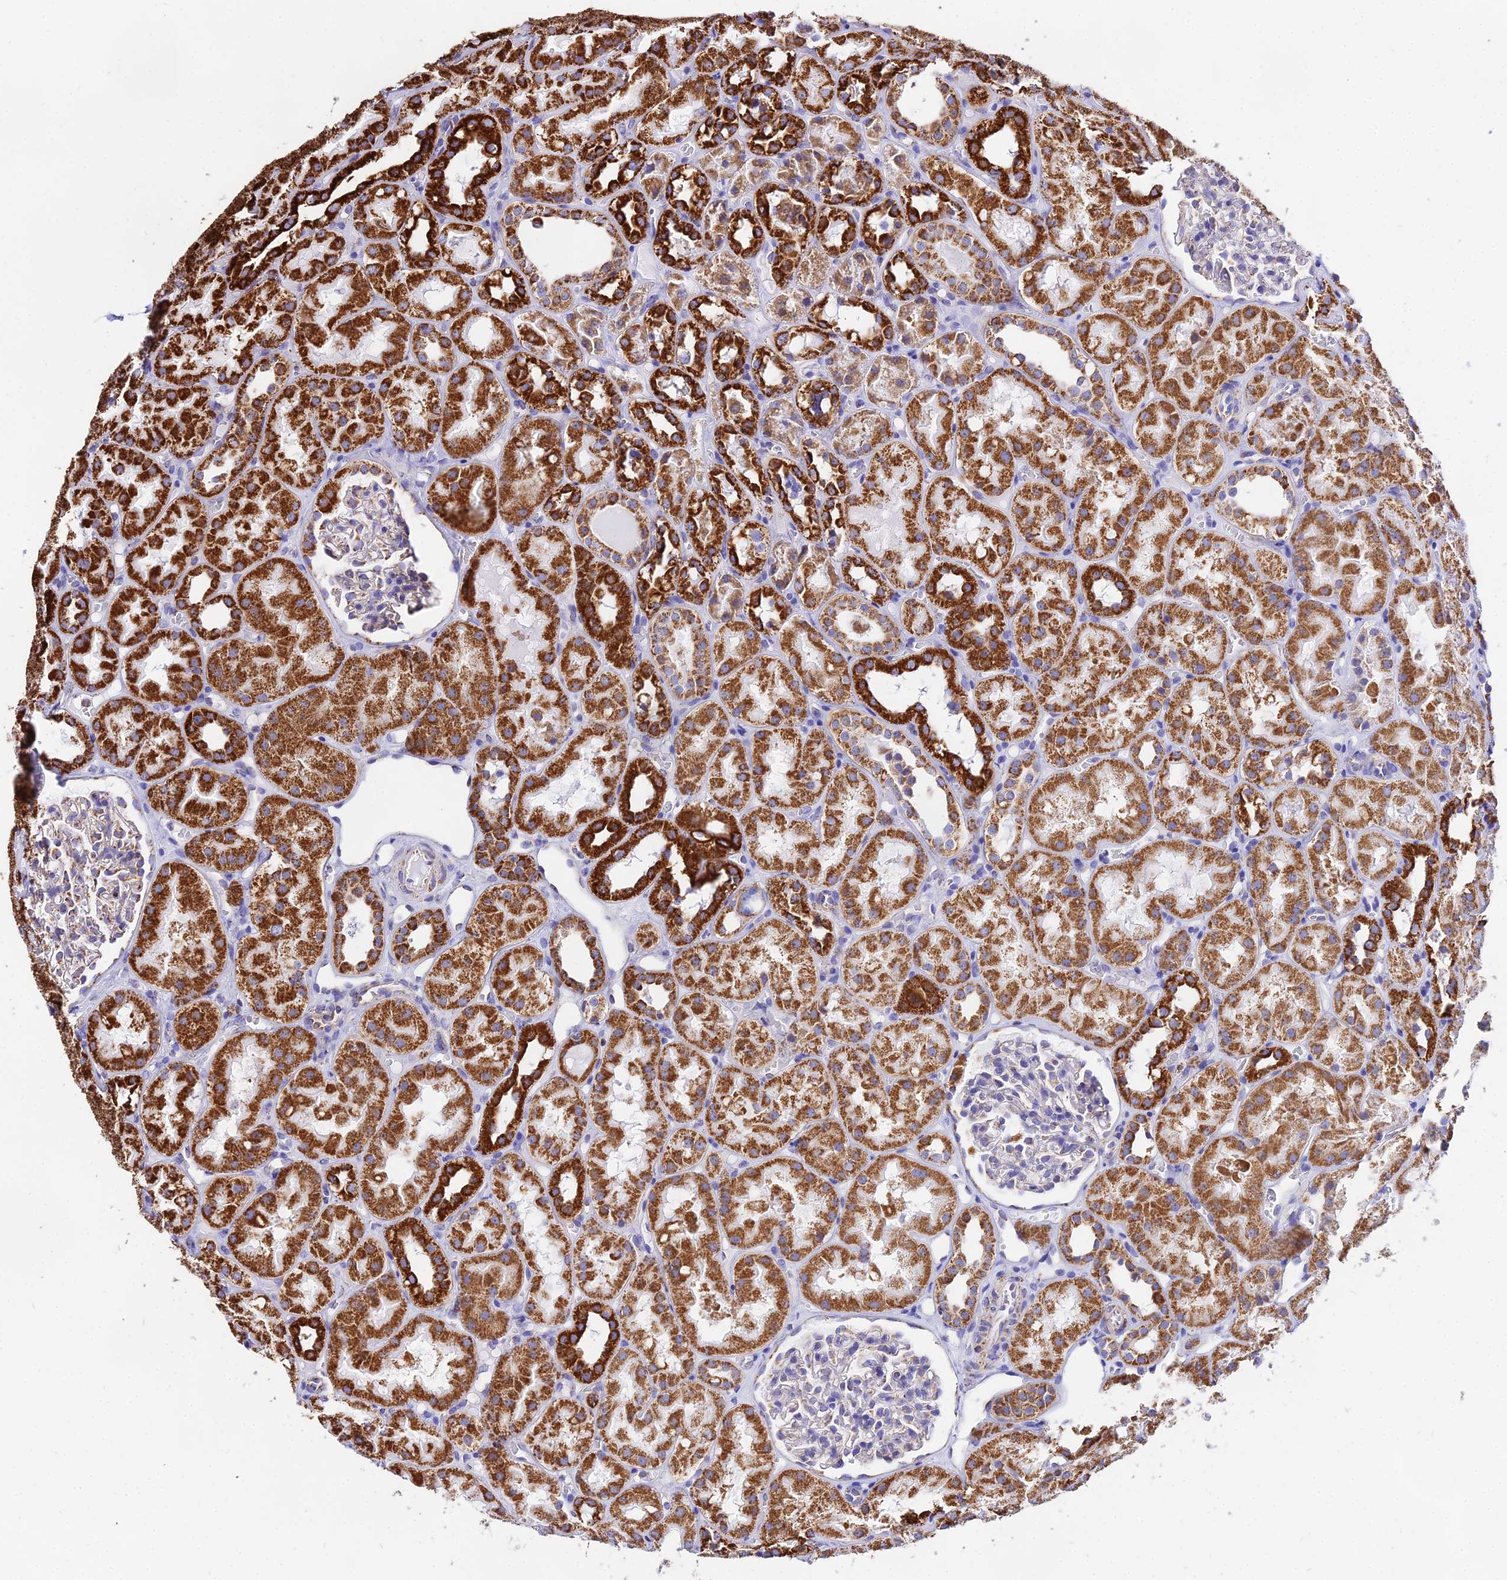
{"staining": {"intensity": "moderate", "quantity": "<25%", "location": "cytoplasmic/membranous"}, "tissue": "kidney", "cell_type": "Cells in glomeruli", "image_type": "normal", "snomed": [{"axis": "morphology", "description": "Normal tissue, NOS"}, {"axis": "topography", "description": "Kidney"}], "caption": "IHC micrograph of normal human kidney stained for a protein (brown), which displays low levels of moderate cytoplasmic/membranous staining in about <25% of cells in glomeruli.", "gene": "ATP5PD", "patient": {"sex": "male", "age": 16}}